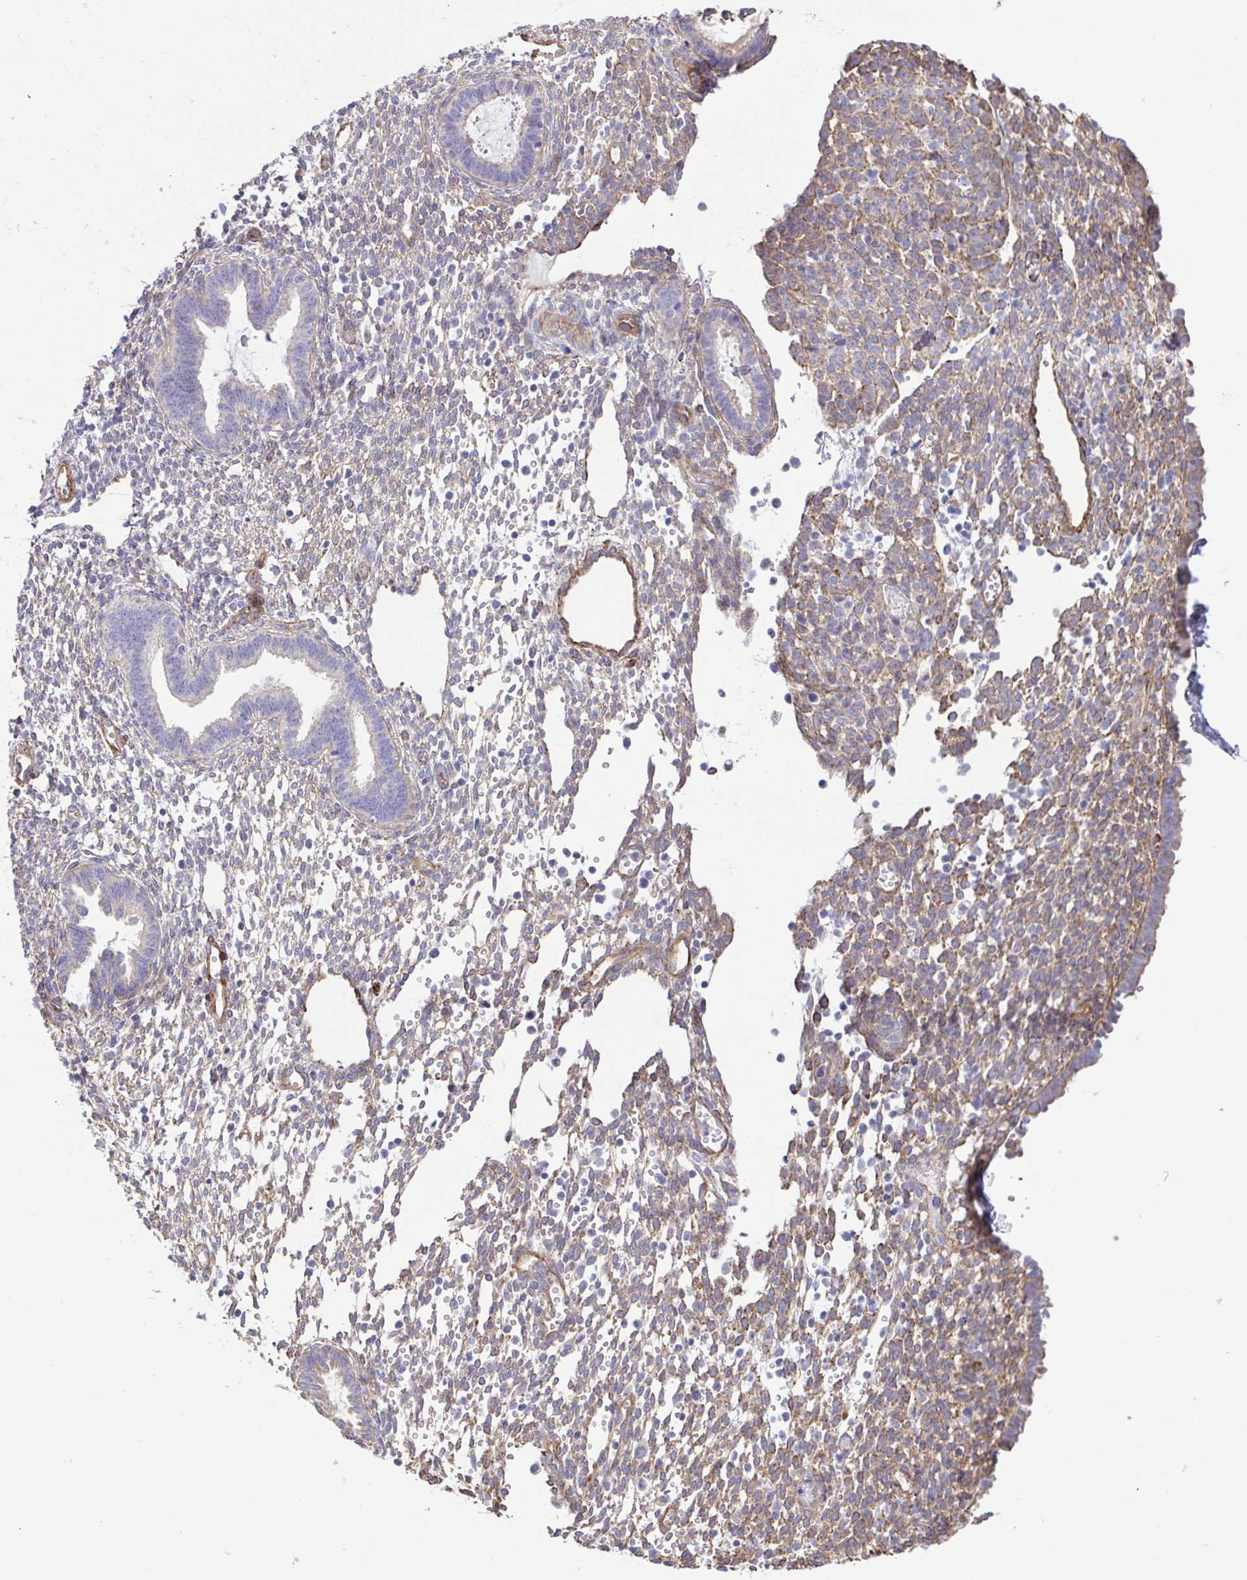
{"staining": {"intensity": "weak", "quantity": "<25%", "location": "cytoplasmic/membranous"}, "tissue": "endometrium", "cell_type": "Cells in endometrial stroma", "image_type": "normal", "snomed": [{"axis": "morphology", "description": "Normal tissue, NOS"}, {"axis": "topography", "description": "Endometrium"}], "caption": "Immunohistochemical staining of unremarkable human endometrium demonstrates no significant expression in cells in endometrial stroma.", "gene": "FLT1", "patient": {"sex": "female", "age": 36}}